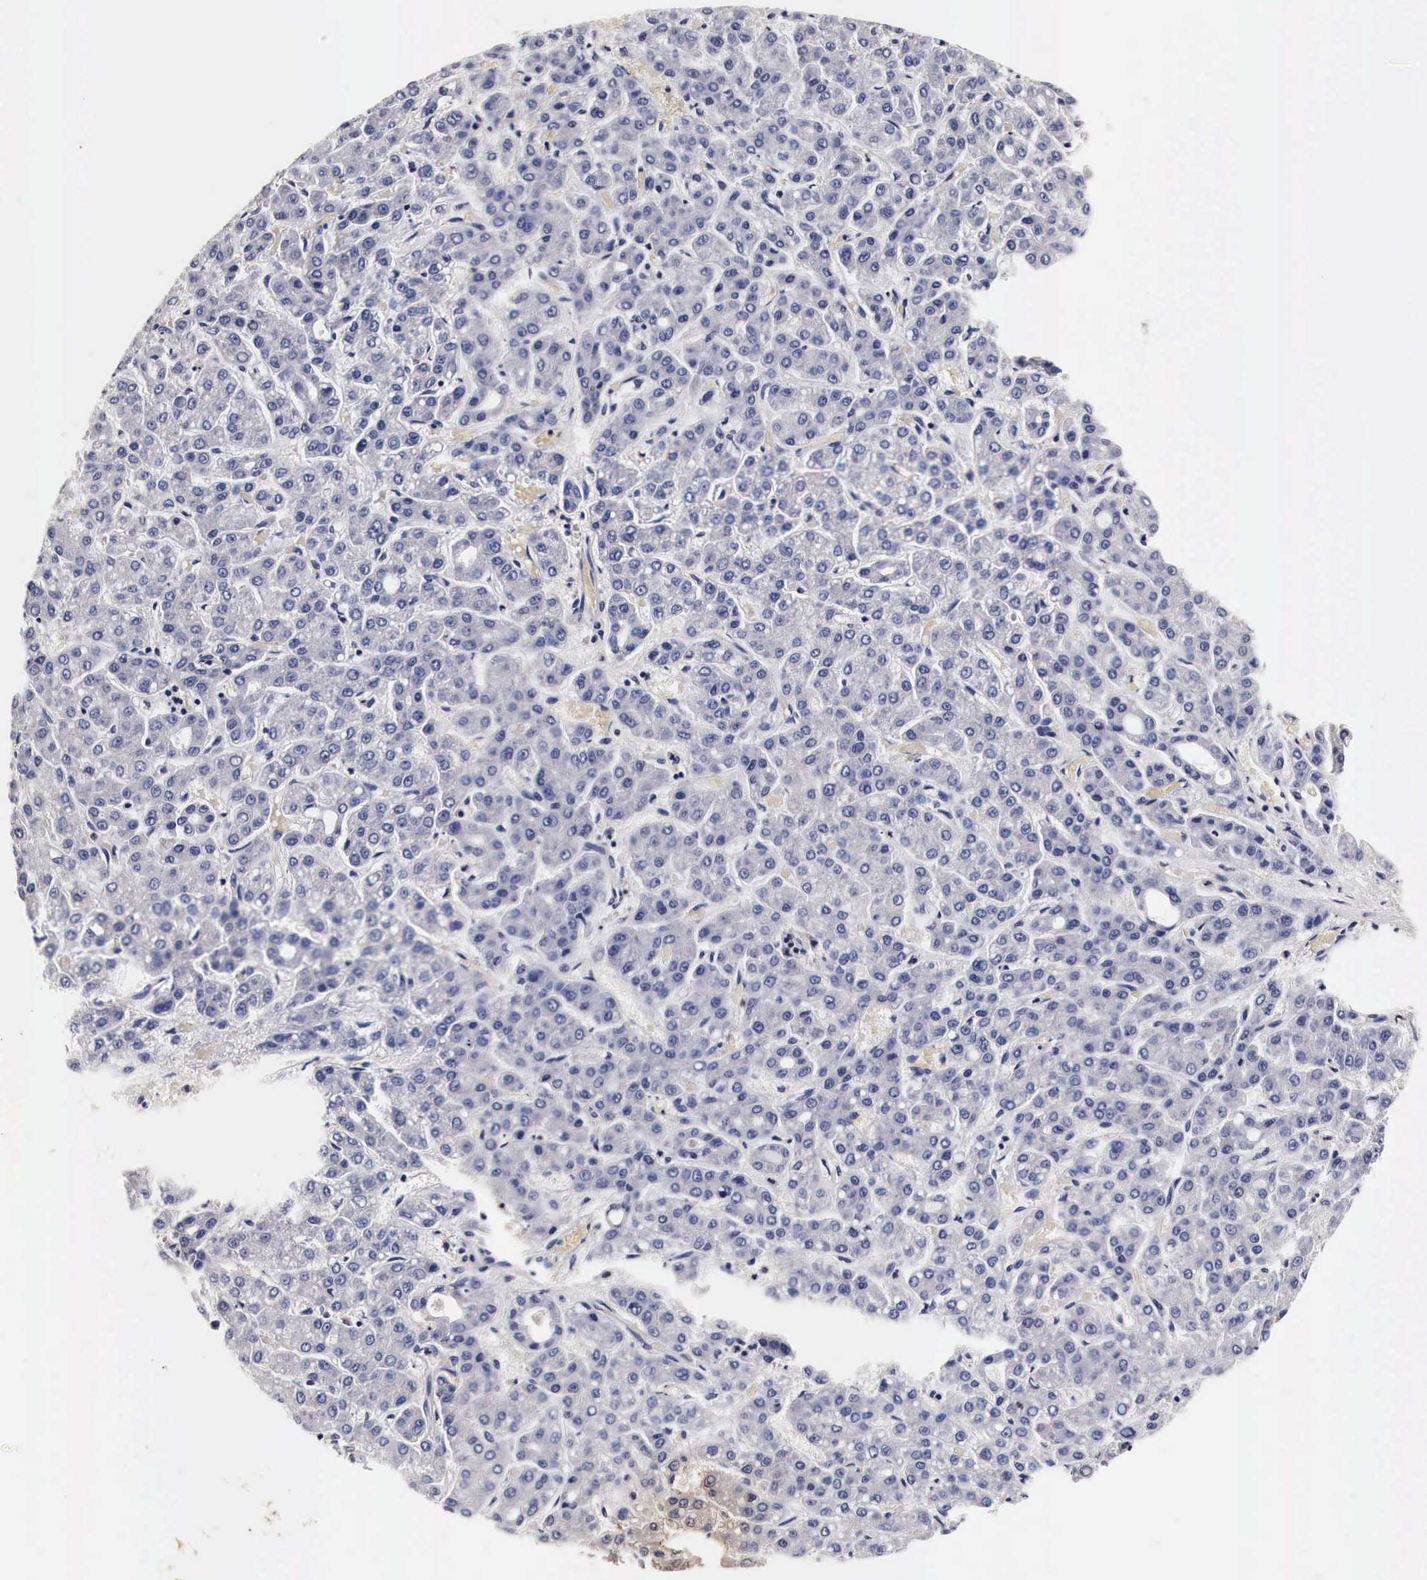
{"staining": {"intensity": "negative", "quantity": "none", "location": "none"}, "tissue": "liver cancer", "cell_type": "Tumor cells", "image_type": "cancer", "snomed": [{"axis": "morphology", "description": "Carcinoma, Hepatocellular, NOS"}, {"axis": "topography", "description": "Liver"}], "caption": "Protein analysis of hepatocellular carcinoma (liver) displays no significant positivity in tumor cells.", "gene": "RP2", "patient": {"sex": "male", "age": 69}}